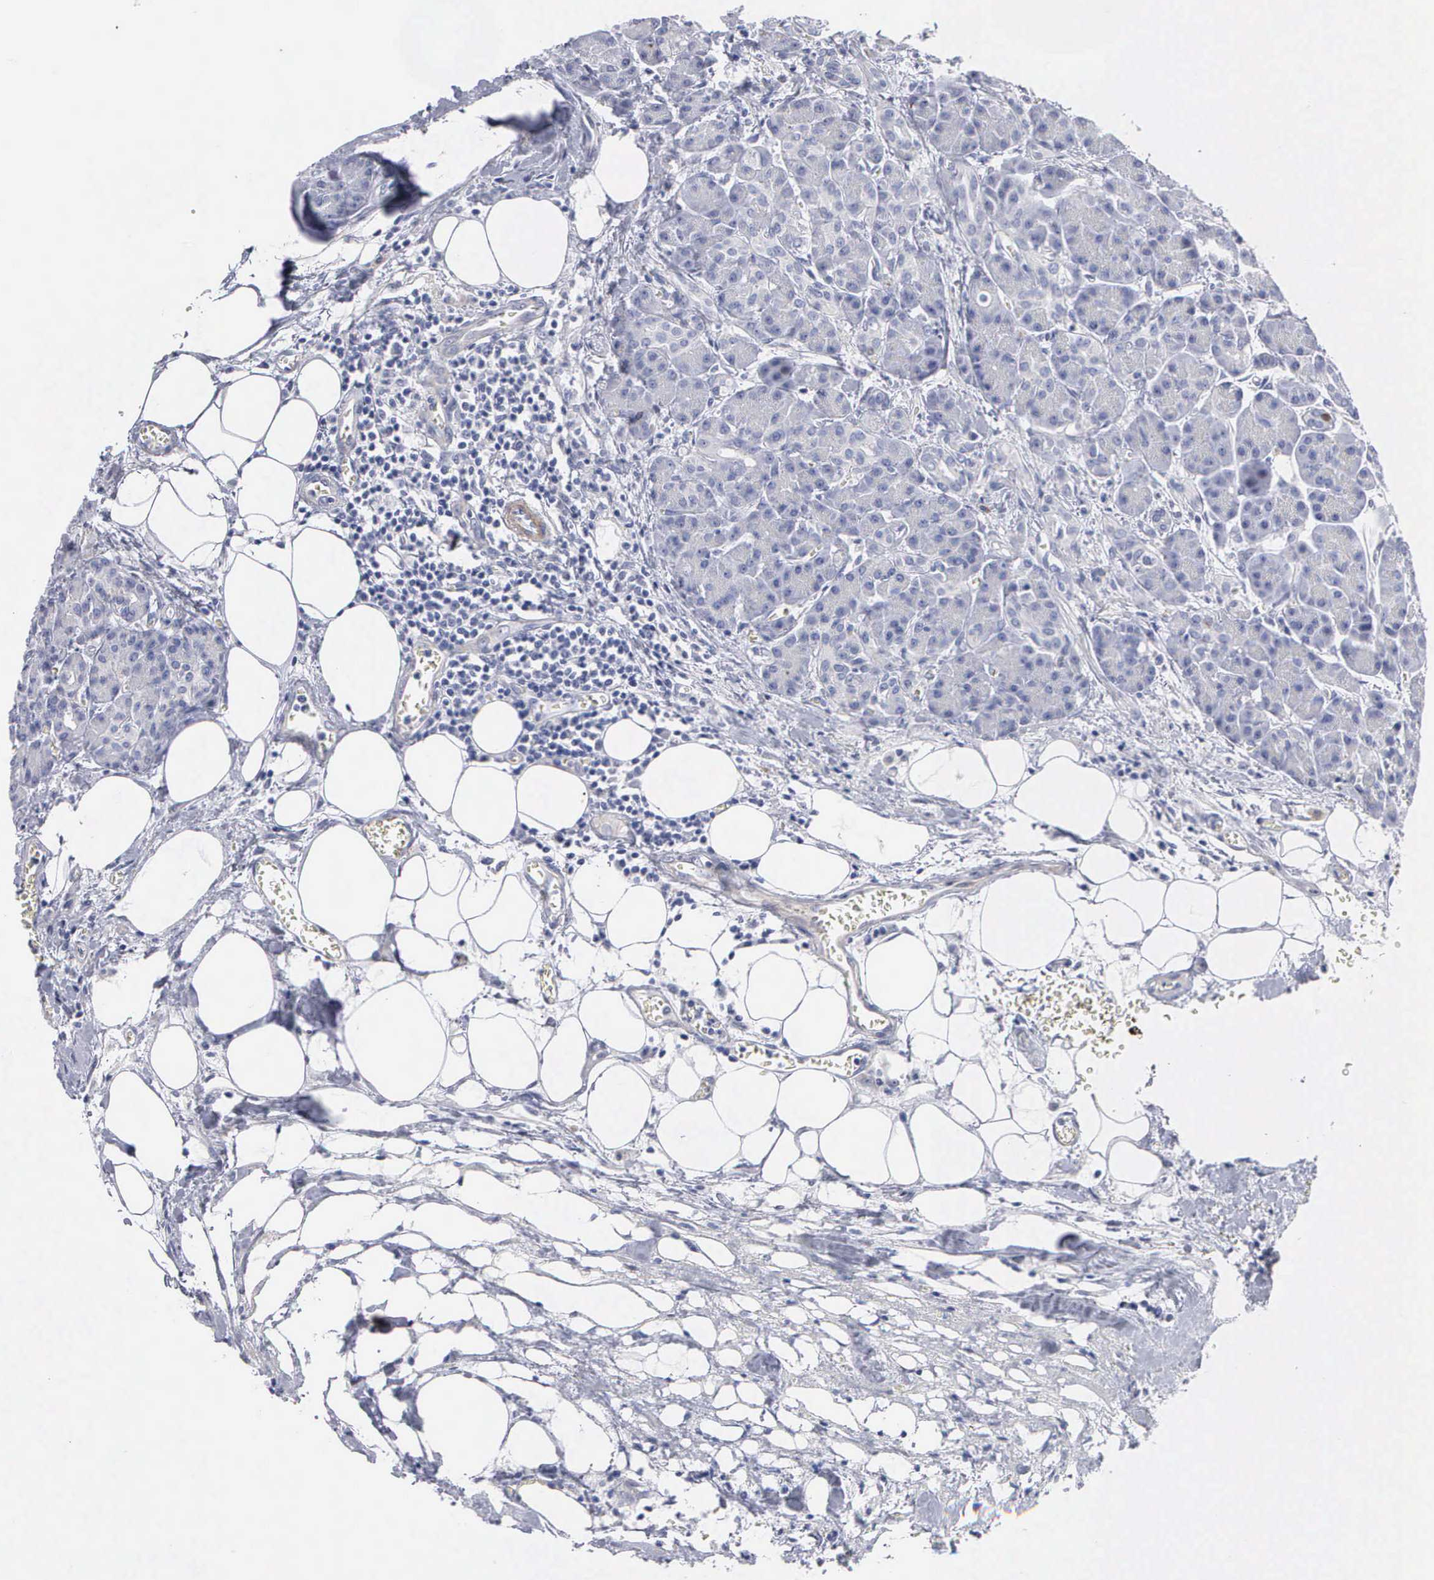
{"staining": {"intensity": "negative", "quantity": "none", "location": "none"}, "tissue": "pancreas", "cell_type": "Exocrine glandular cells", "image_type": "normal", "snomed": [{"axis": "morphology", "description": "Normal tissue, NOS"}, {"axis": "topography", "description": "Pancreas"}], "caption": "High magnification brightfield microscopy of benign pancreas stained with DAB (brown) and counterstained with hematoxylin (blue): exocrine glandular cells show no significant expression. (Immunohistochemistry, brightfield microscopy, high magnification).", "gene": "ELFN2", "patient": {"sex": "male", "age": 73}}